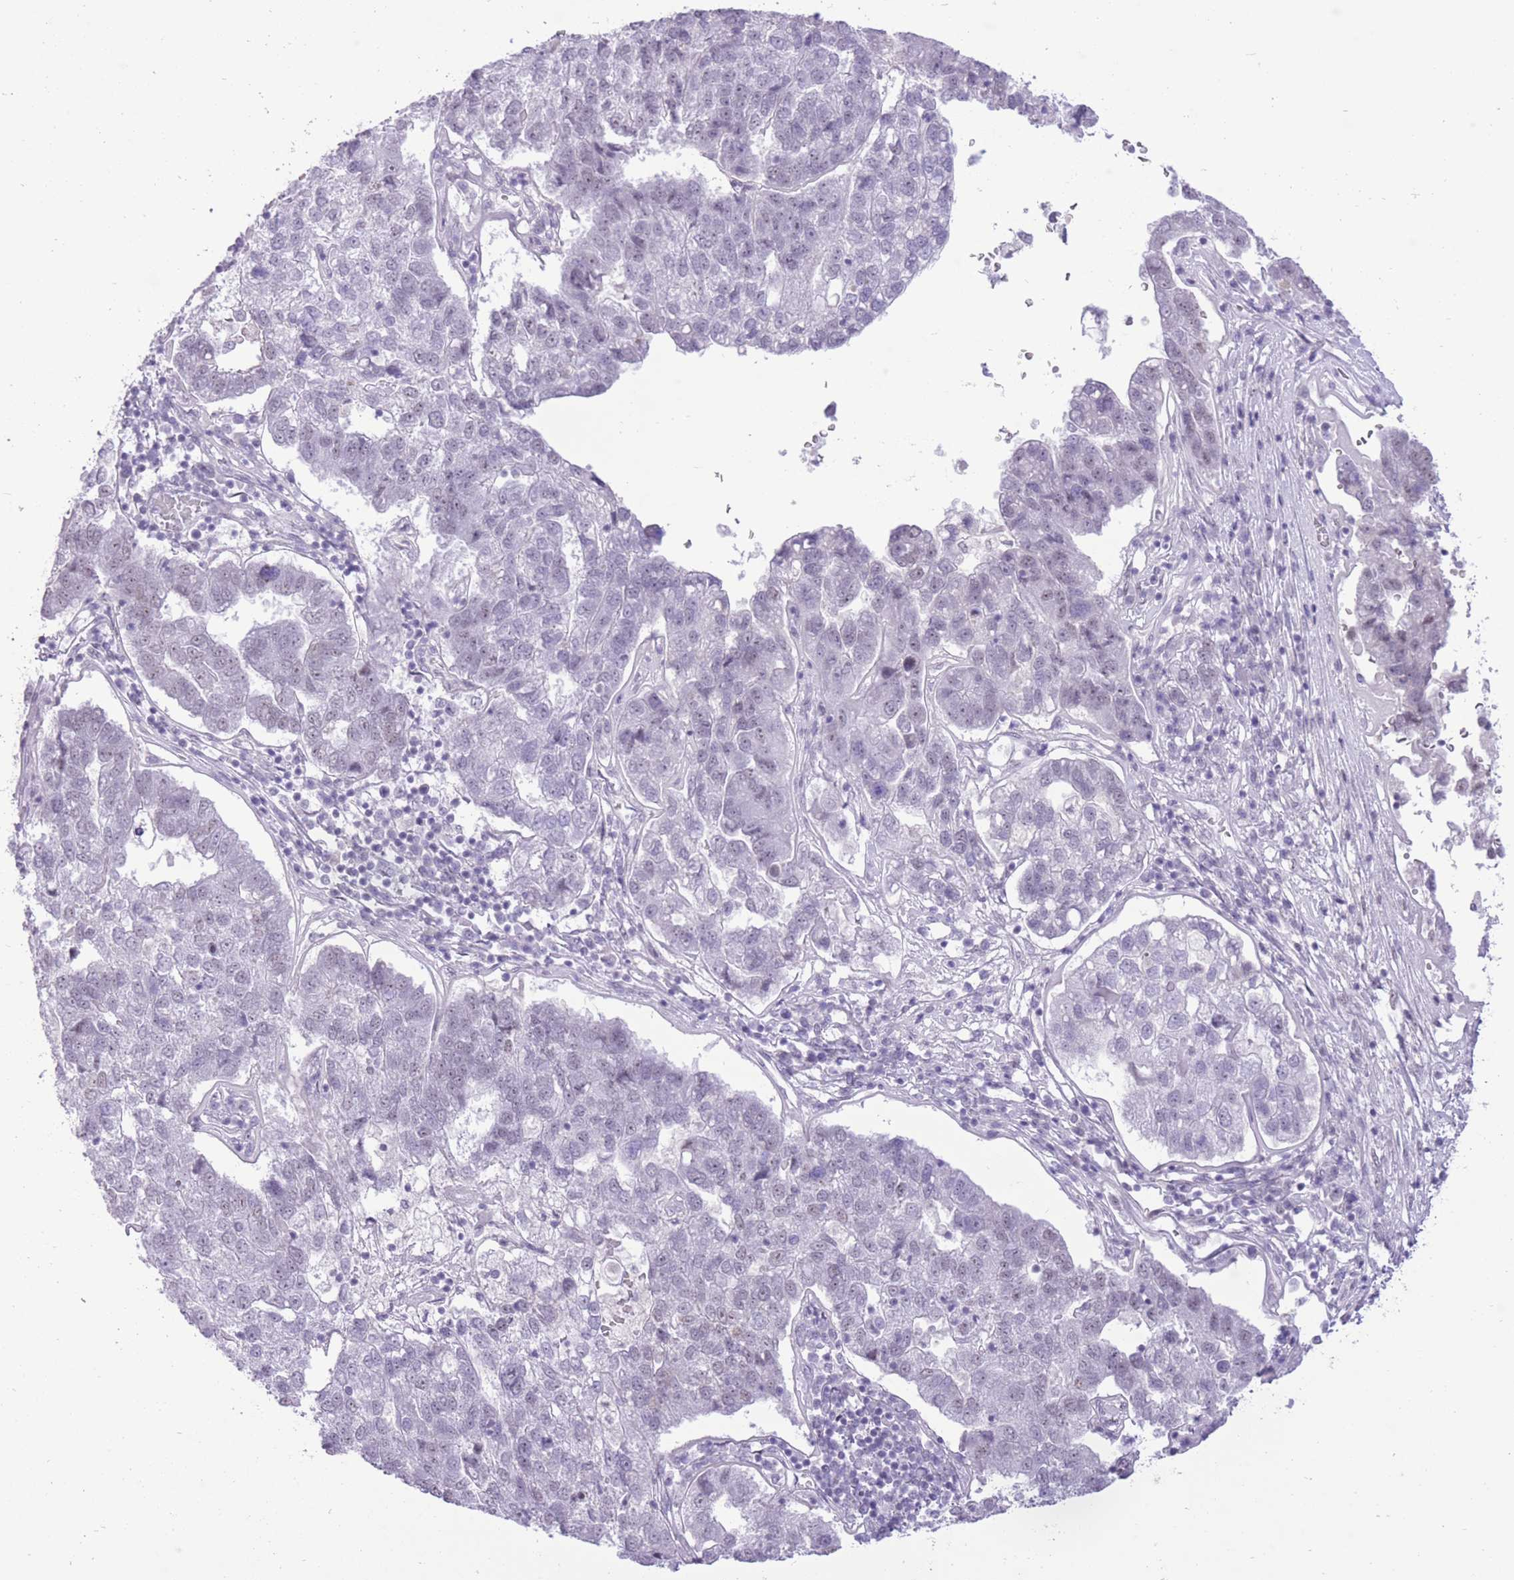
{"staining": {"intensity": "negative", "quantity": "none", "location": "none"}, "tissue": "pancreatic cancer", "cell_type": "Tumor cells", "image_type": "cancer", "snomed": [{"axis": "morphology", "description": "Adenocarcinoma, NOS"}, {"axis": "topography", "description": "Pancreas"}], "caption": "The immunohistochemistry micrograph has no significant expression in tumor cells of pancreatic adenocarcinoma tissue.", "gene": "ZBED5", "patient": {"sex": "female", "age": 61}}